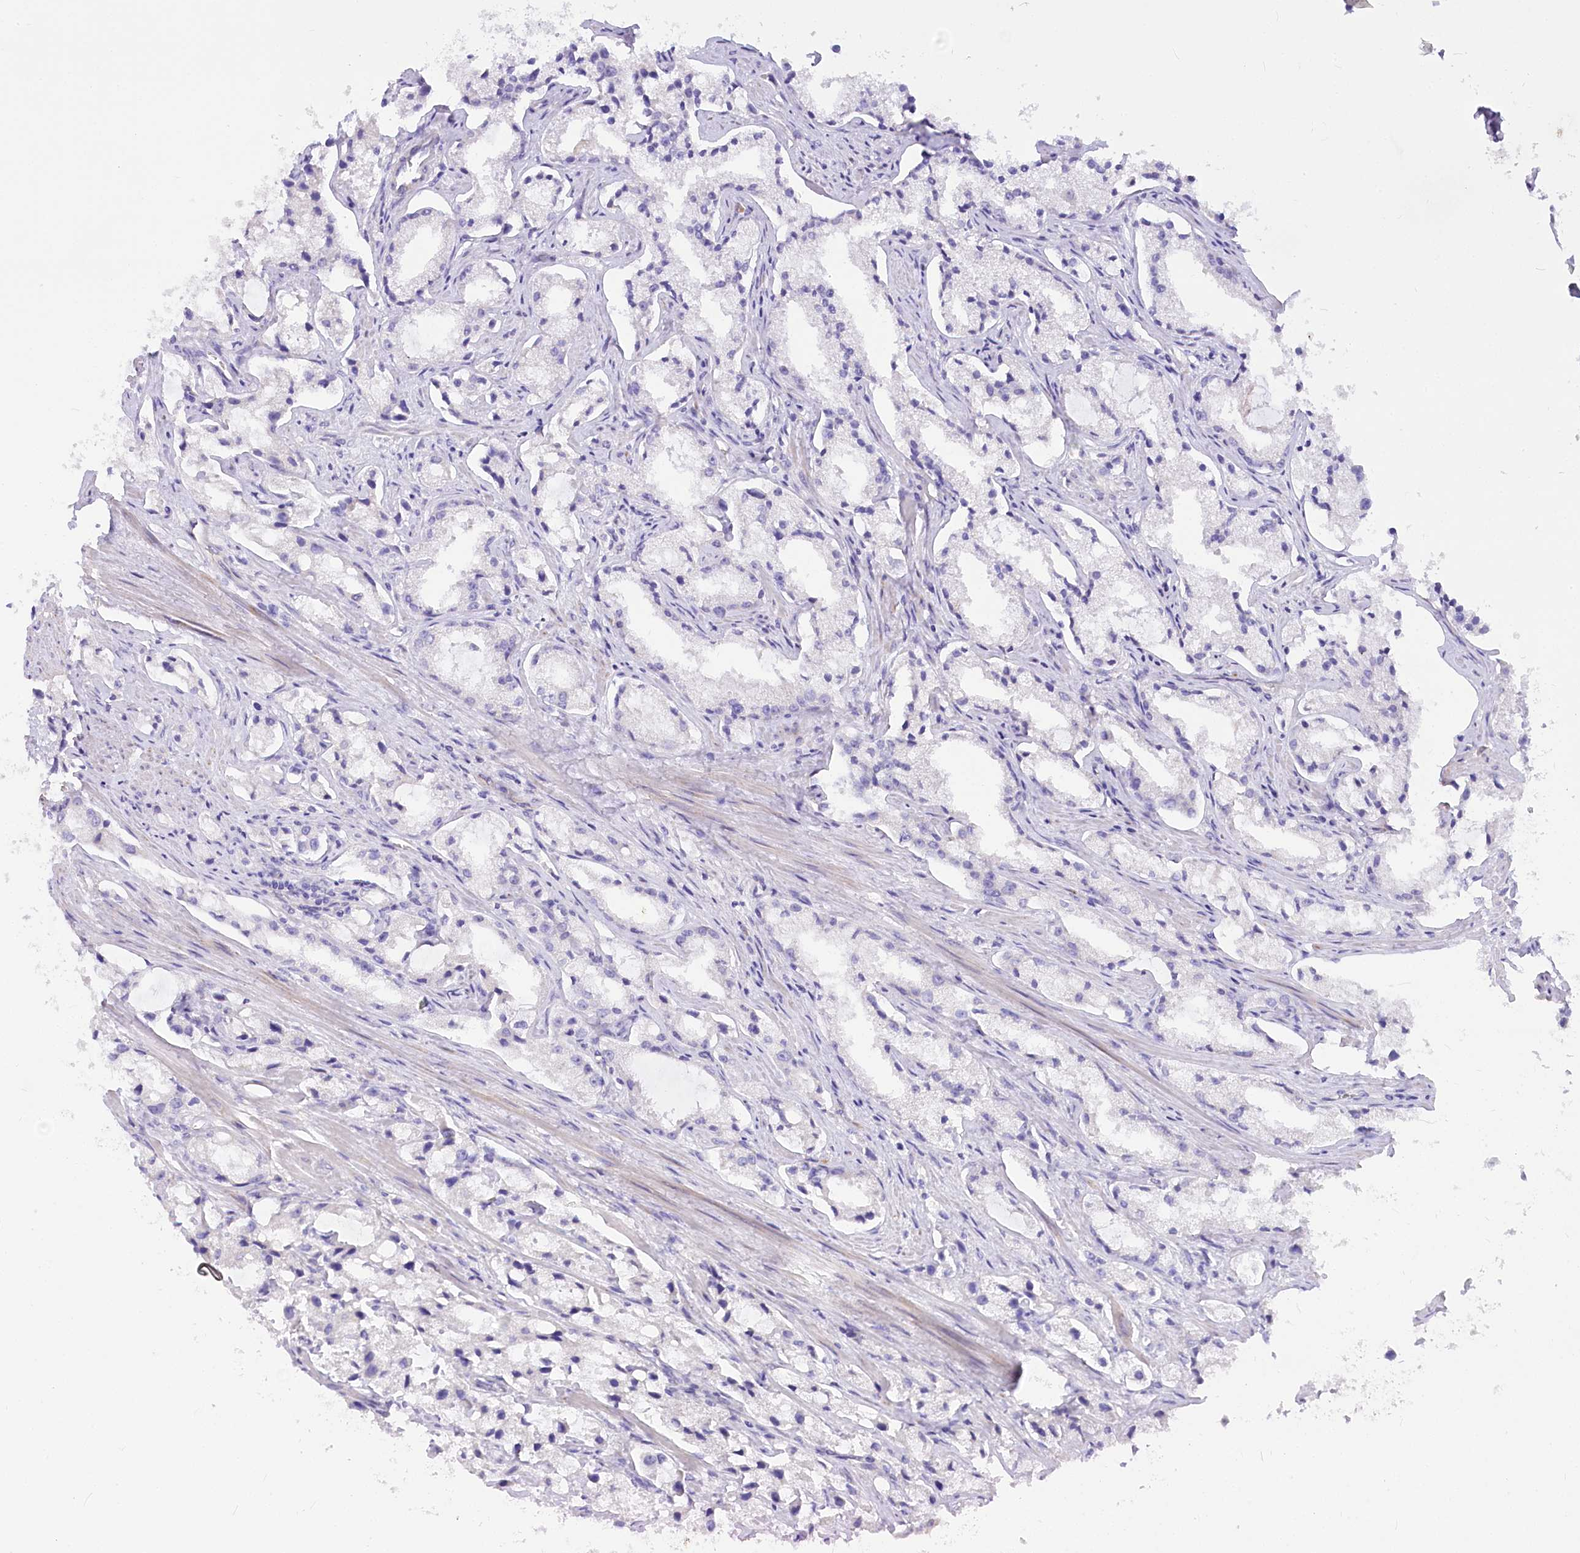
{"staining": {"intensity": "negative", "quantity": "none", "location": "none"}, "tissue": "prostate cancer", "cell_type": "Tumor cells", "image_type": "cancer", "snomed": [{"axis": "morphology", "description": "Adenocarcinoma, High grade"}, {"axis": "topography", "description": "Prostate"}], "caption": "An immunohistochemistry micrograph of high-grade adenocarcinoma (prostate) is shown. There is no staining in tumor cells of high-grade adenocarcinoma (prostate).", "gene": "STT3B", "patient": {"sex": "male", "age": 66}}